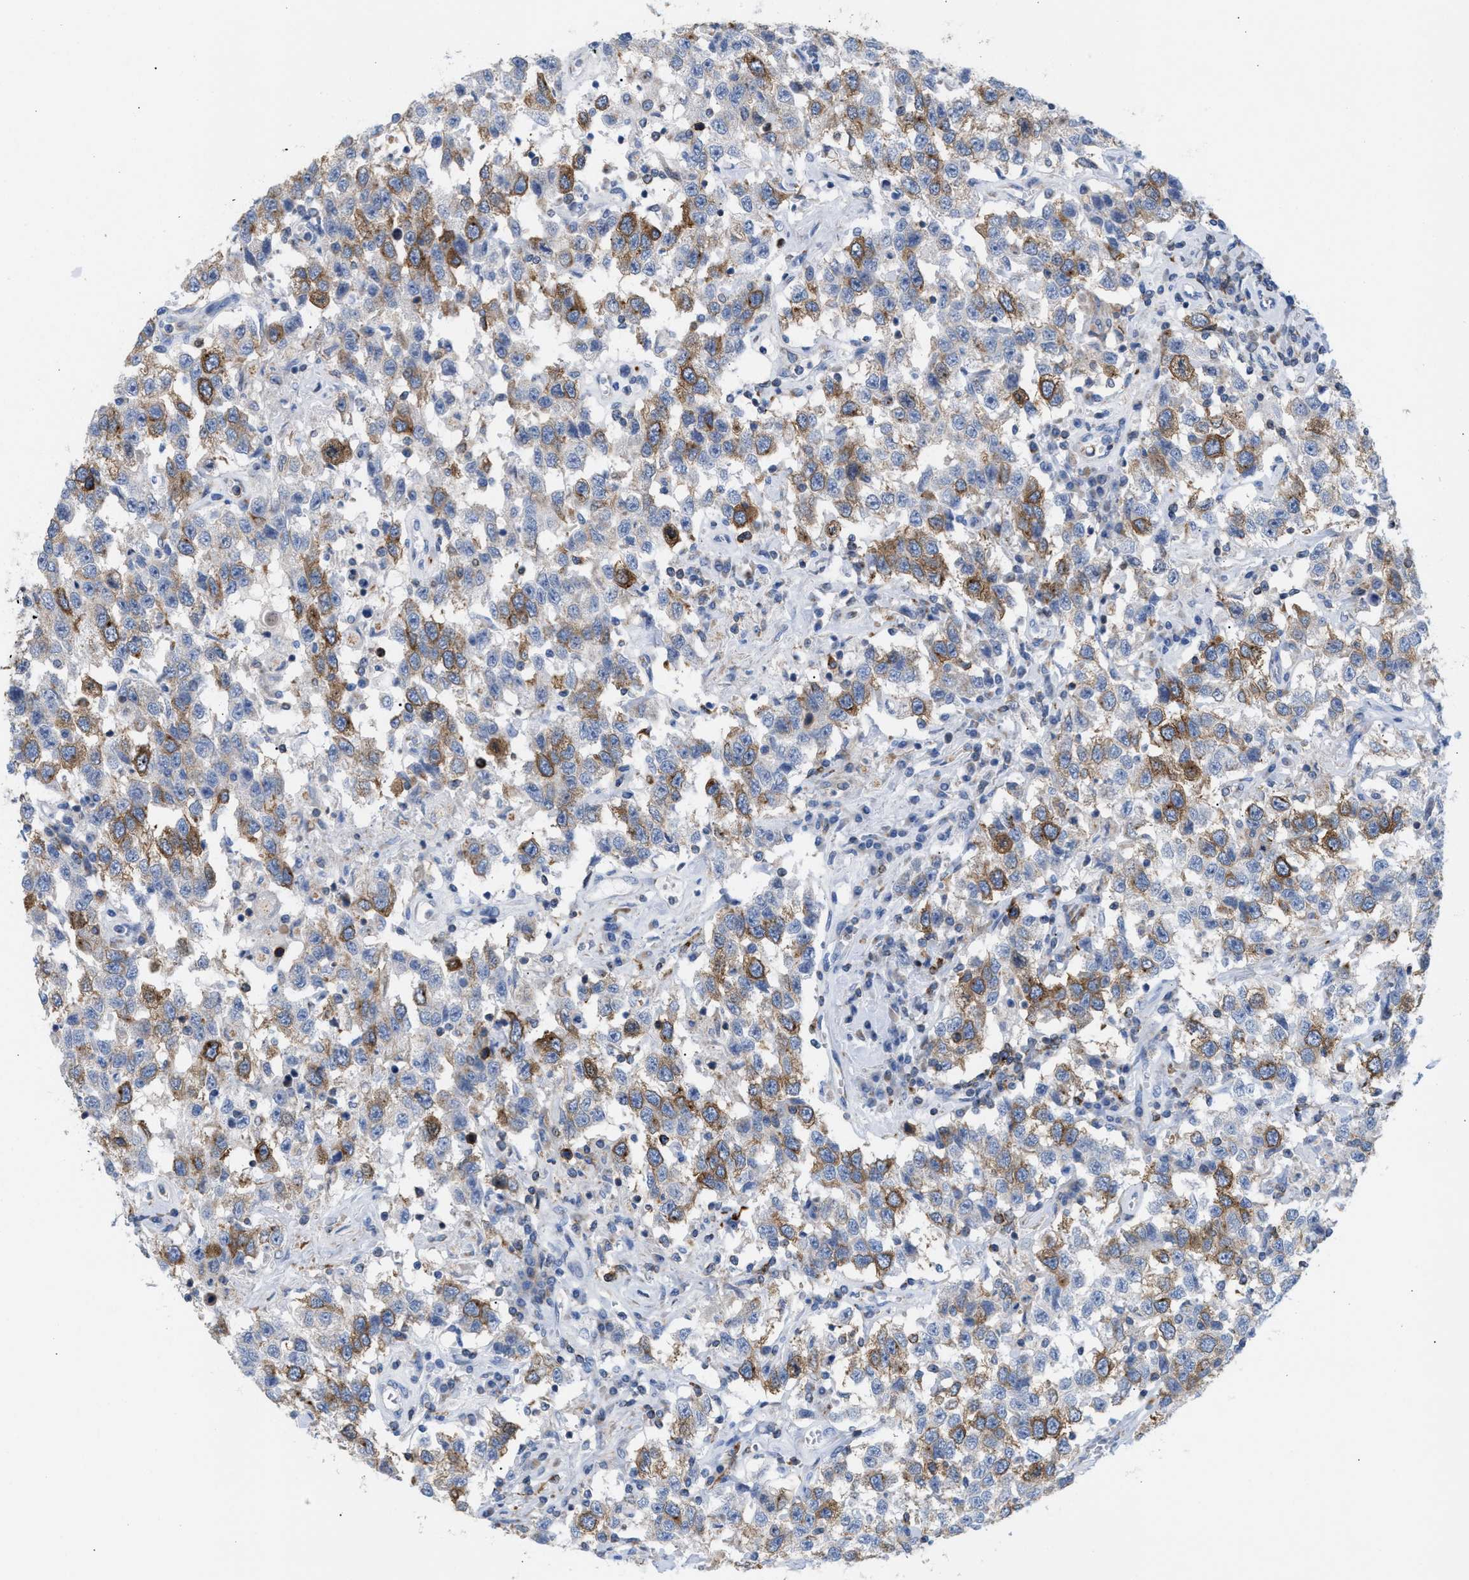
{"staining": {"intensity": "moderate", "quantity": "25%-75%", "location": "cytoplasmic/membranous"}, "tissue": "testis cancer", "cell_type": "Tumor cells", "image_type": "cancer", "snomed": [{"axis": "morphology", "description": "Seminoma, NOS"}, {"axis": "topography", "description": "Testis"}], "caption": "Immunohistochemical staining of human testis seminoma shows medium levels of moderate cytoplasmic/membranous positivity in approximately 25%-75% of tumor cells. Nuclei are stained in blue.", "gene": "TACC3", "patient": {"sex": "male", "age": 41}}